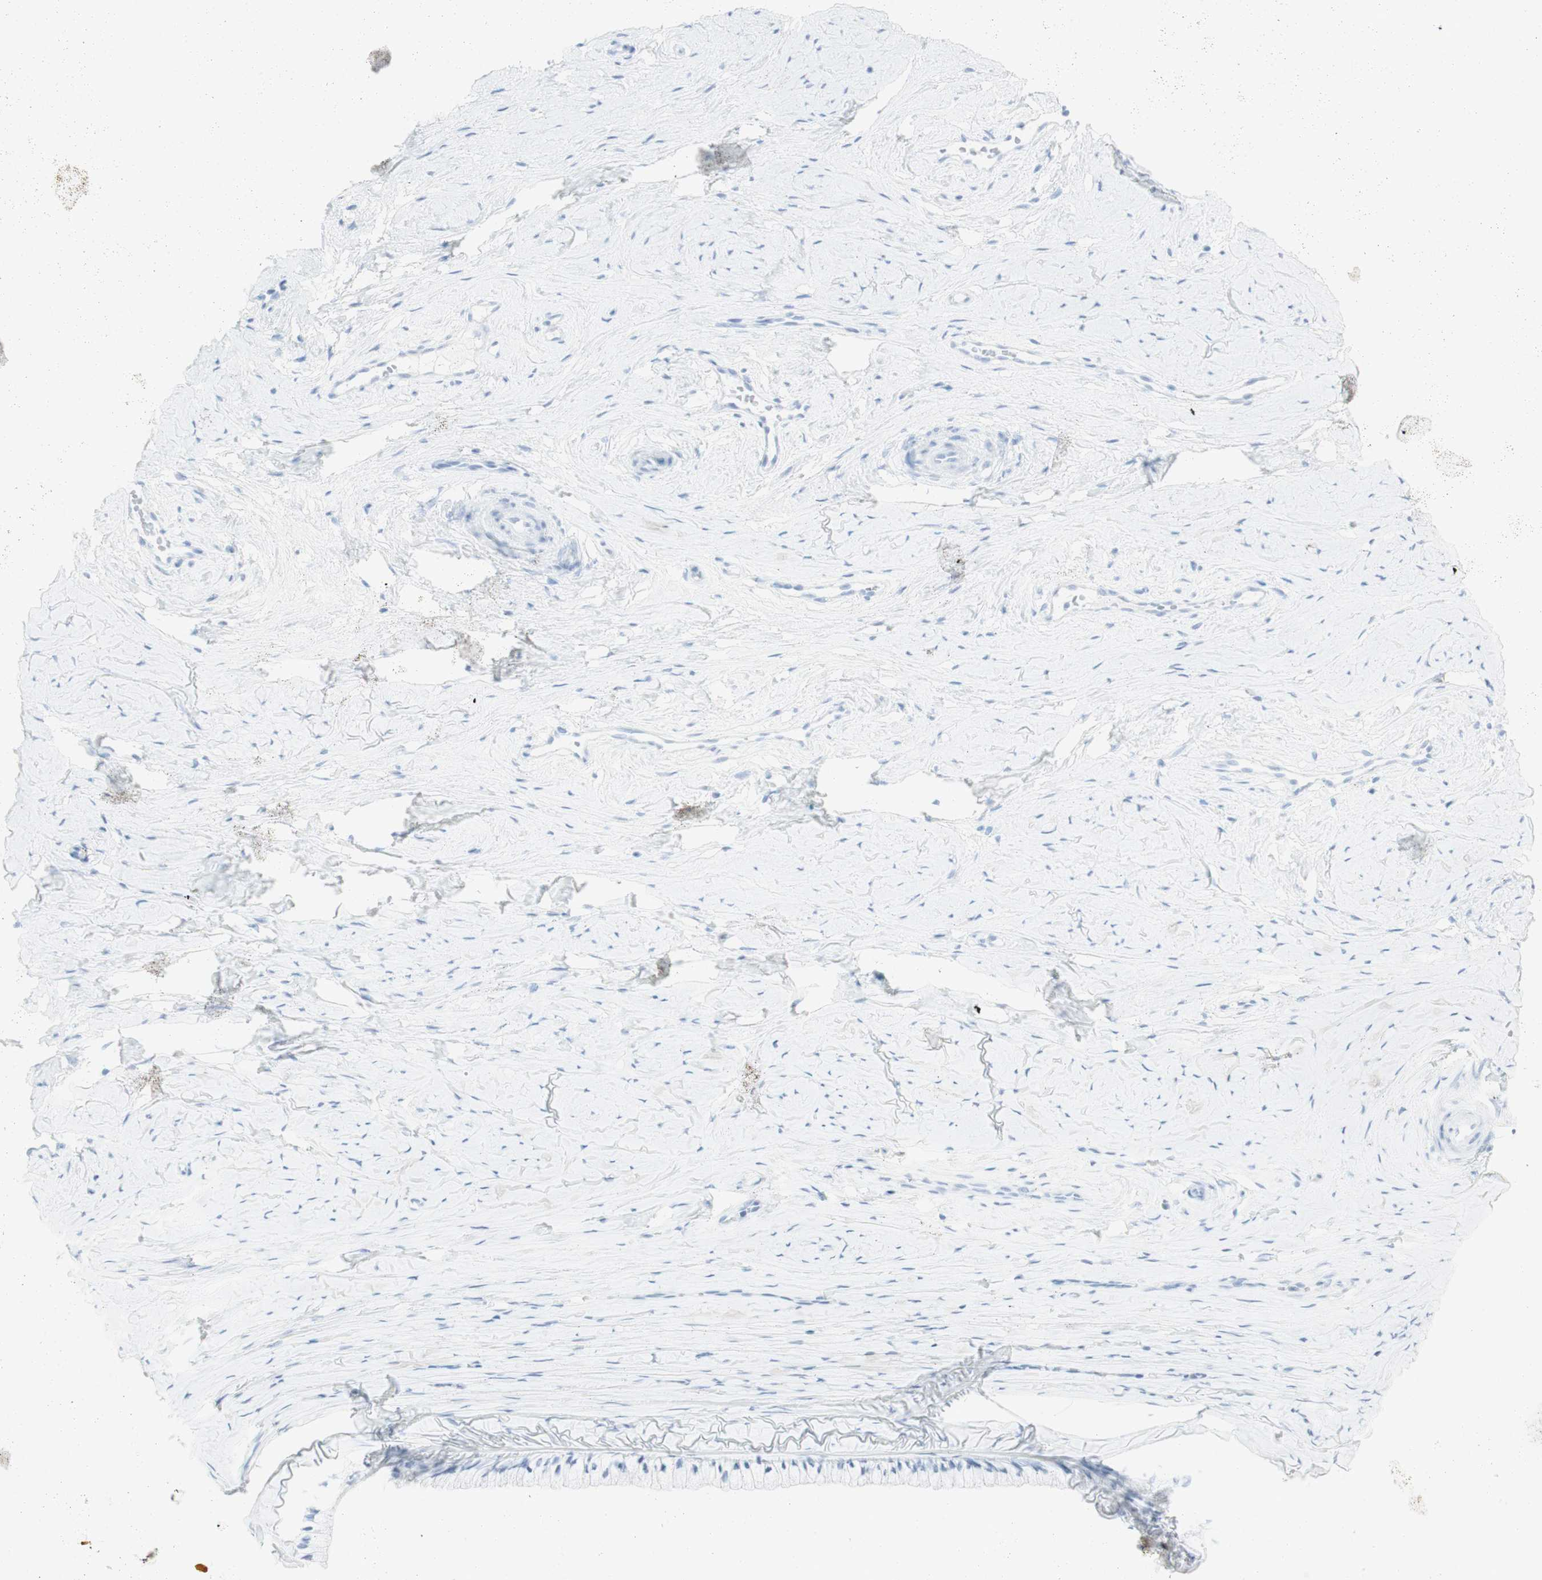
{"staining": {"intensity": "negative", "quantity": "none", "location": "none"}, "tissue": "cervix", "cell_type": "Glandular cells", "image_type": "normal", "snomed": [{"axis": "morphology", "description": "Normal tissue, NOS"}, {"axis": "topography", "description": "Cervix"}], "caption": "DAB immunohistochemical staining of normal human cervix demonstrates no significant positivity in glandular cells. (Immunohistochemistry, brightfield microscopy, high magnification).", "gene": "NAPSA", "patient": {"sex": "female", "age": 39}}